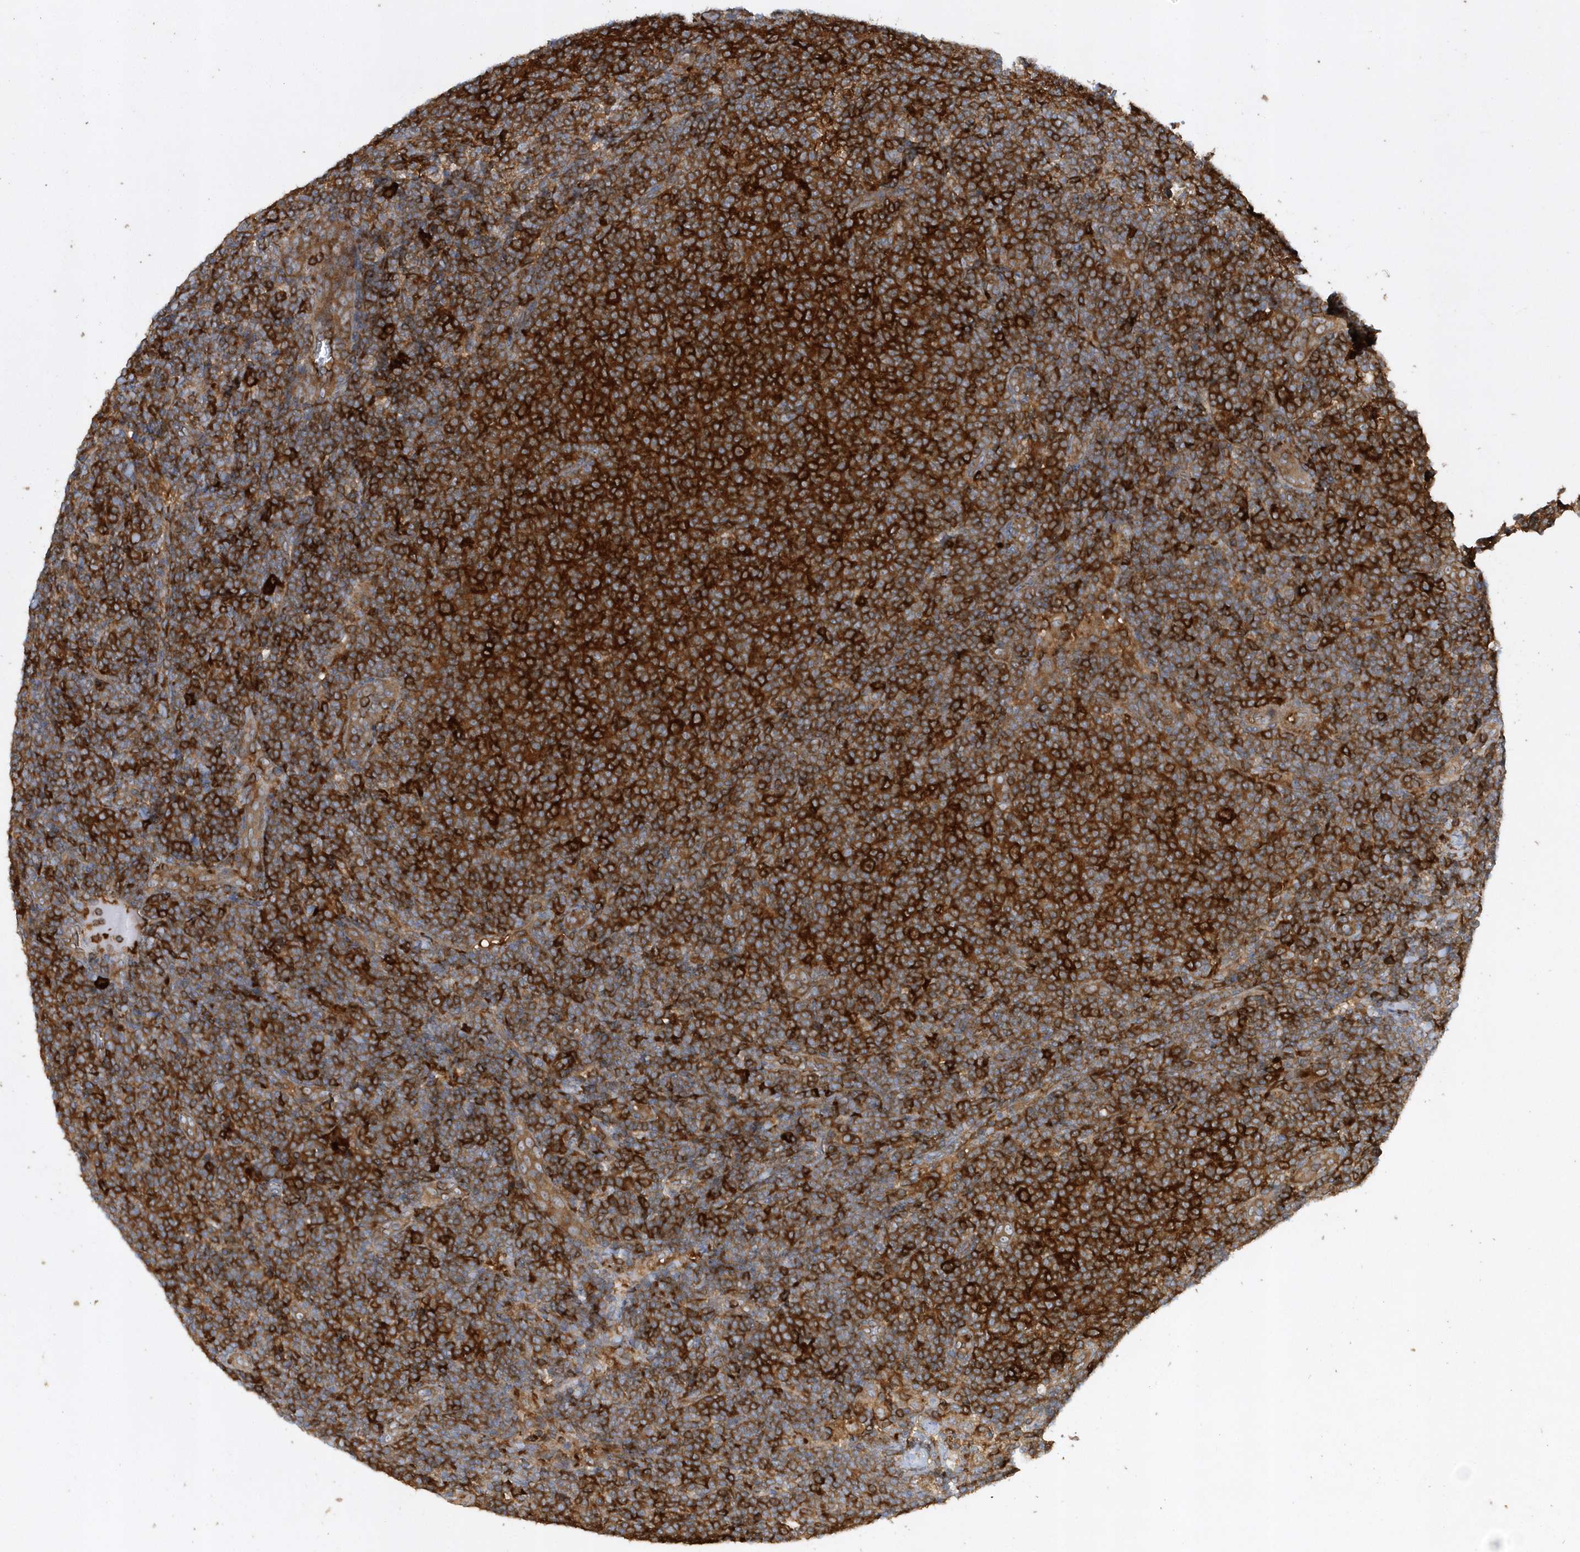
{"staining": {"intensity": "strong", "quantity": ">75%", "location": "cytoplasmic/membranous"}, "tissue": "lymphoma", "cell_type": "Tumor cells", "image_type": "cancer", "snomed": [{"axis": "morphology", "description": "Malignant lymphoma, non-Hodgkin's type, Low grade"}, {"axis": "topography", "description": "Lymph node"}], "caption": "Immunohistochemistry (IHC) micrograph of human malignant lymphoma, non-Hodgkin's type (low-grade) stained for a protein (brown), which reveals high levels of strong cytoplasmic/membranous staining in approximately >75% of tumor cells.", "gene": "PAICS", "patient": {"sex": "male", "age": 66}}